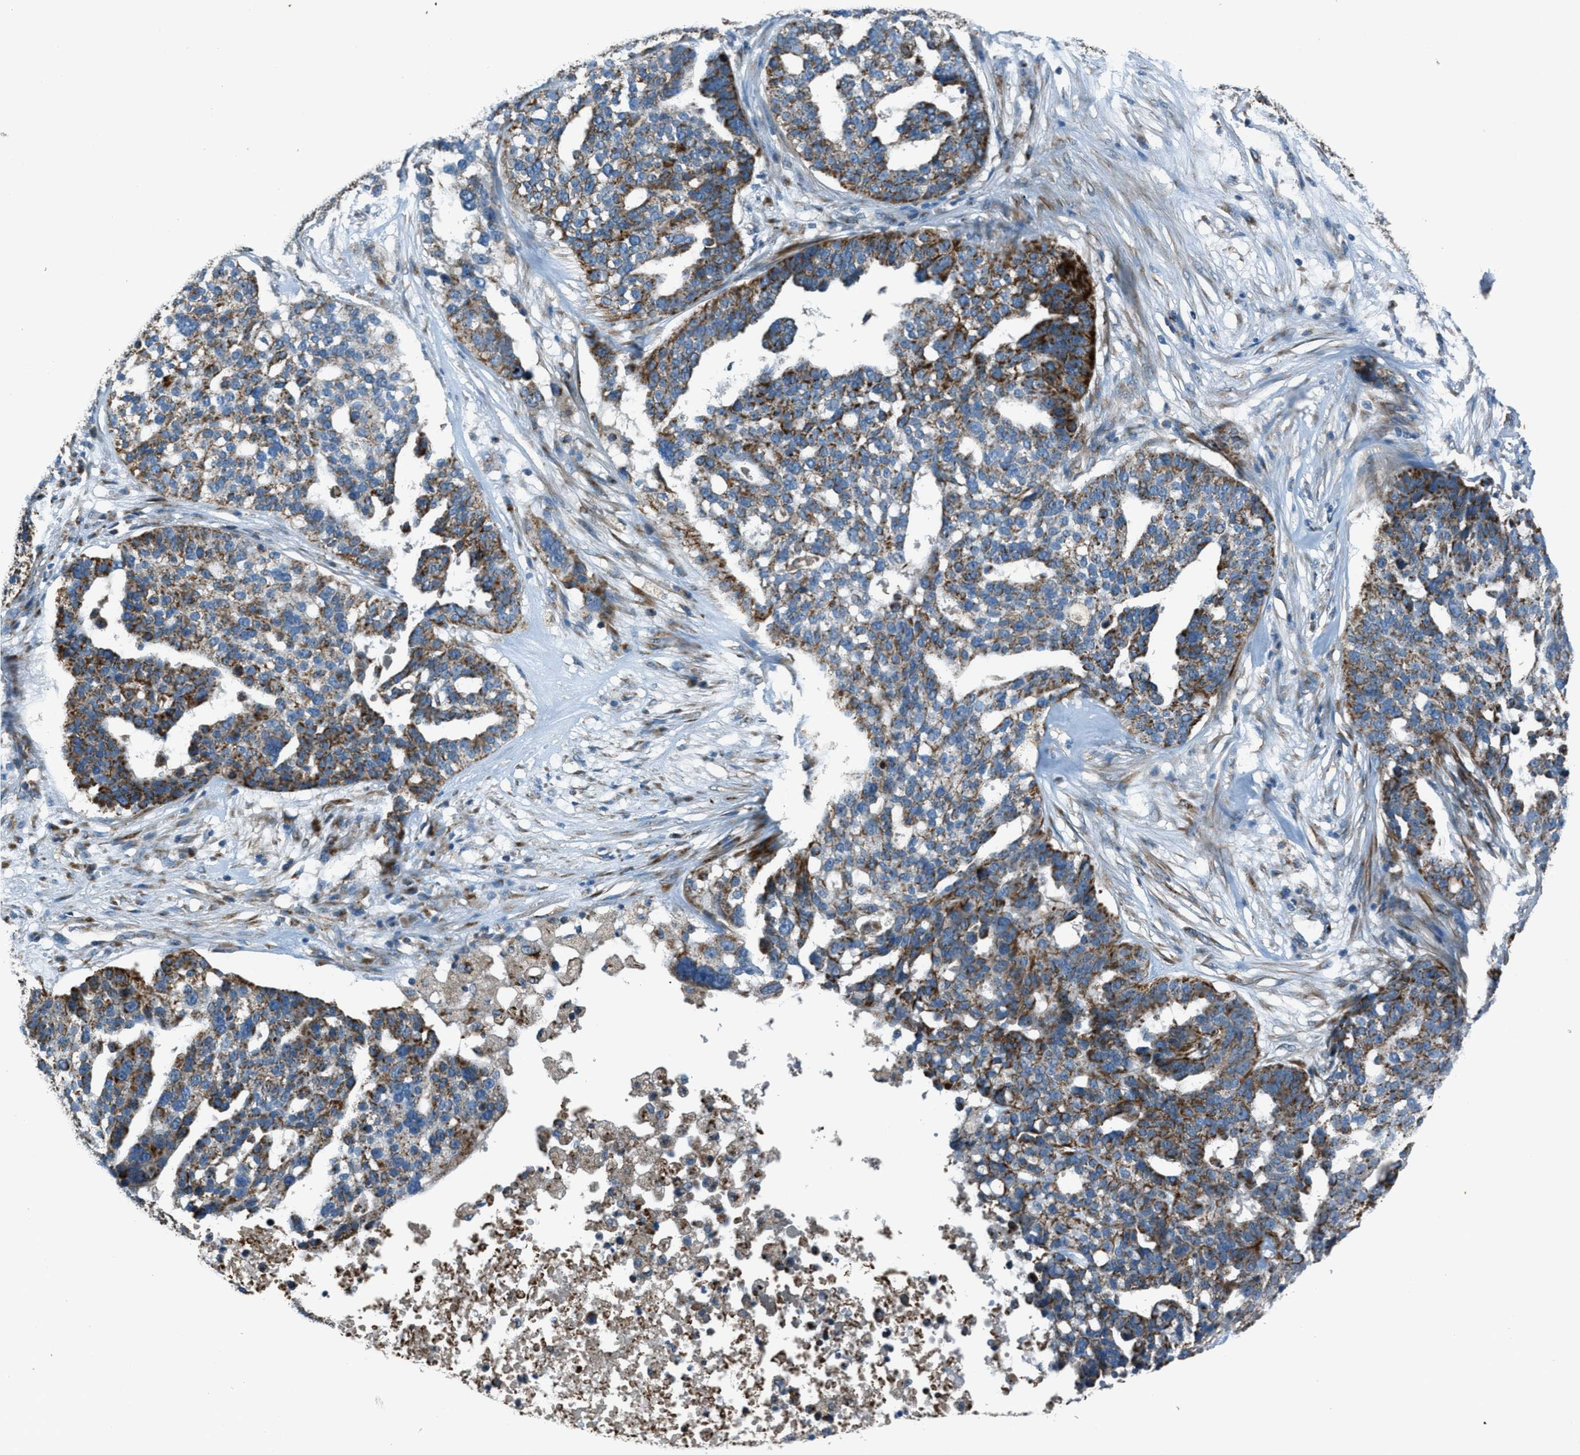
{"staining": {"intensity": "moderate", "quantity": ">75%", "location": "cytoplasmic/membranous"}, "tissue": "ovarian cancer", "cell_type": "Tumor cells", "image_type": "cancer", "snomed": [{"axis": "morphology", "description": "Cystadenocarcinoma, serous, NOS"}, {"axis": "topography", "description": "Ovary"}], "caption": "DAB immunohistochemical staining of human ovarian cancer displays moderate cytoplasmic/membranous protein staining in approximately >75% of tumor cells.", "gene": "BCKDK", "patient": {"sex": "female", "age": 59}}